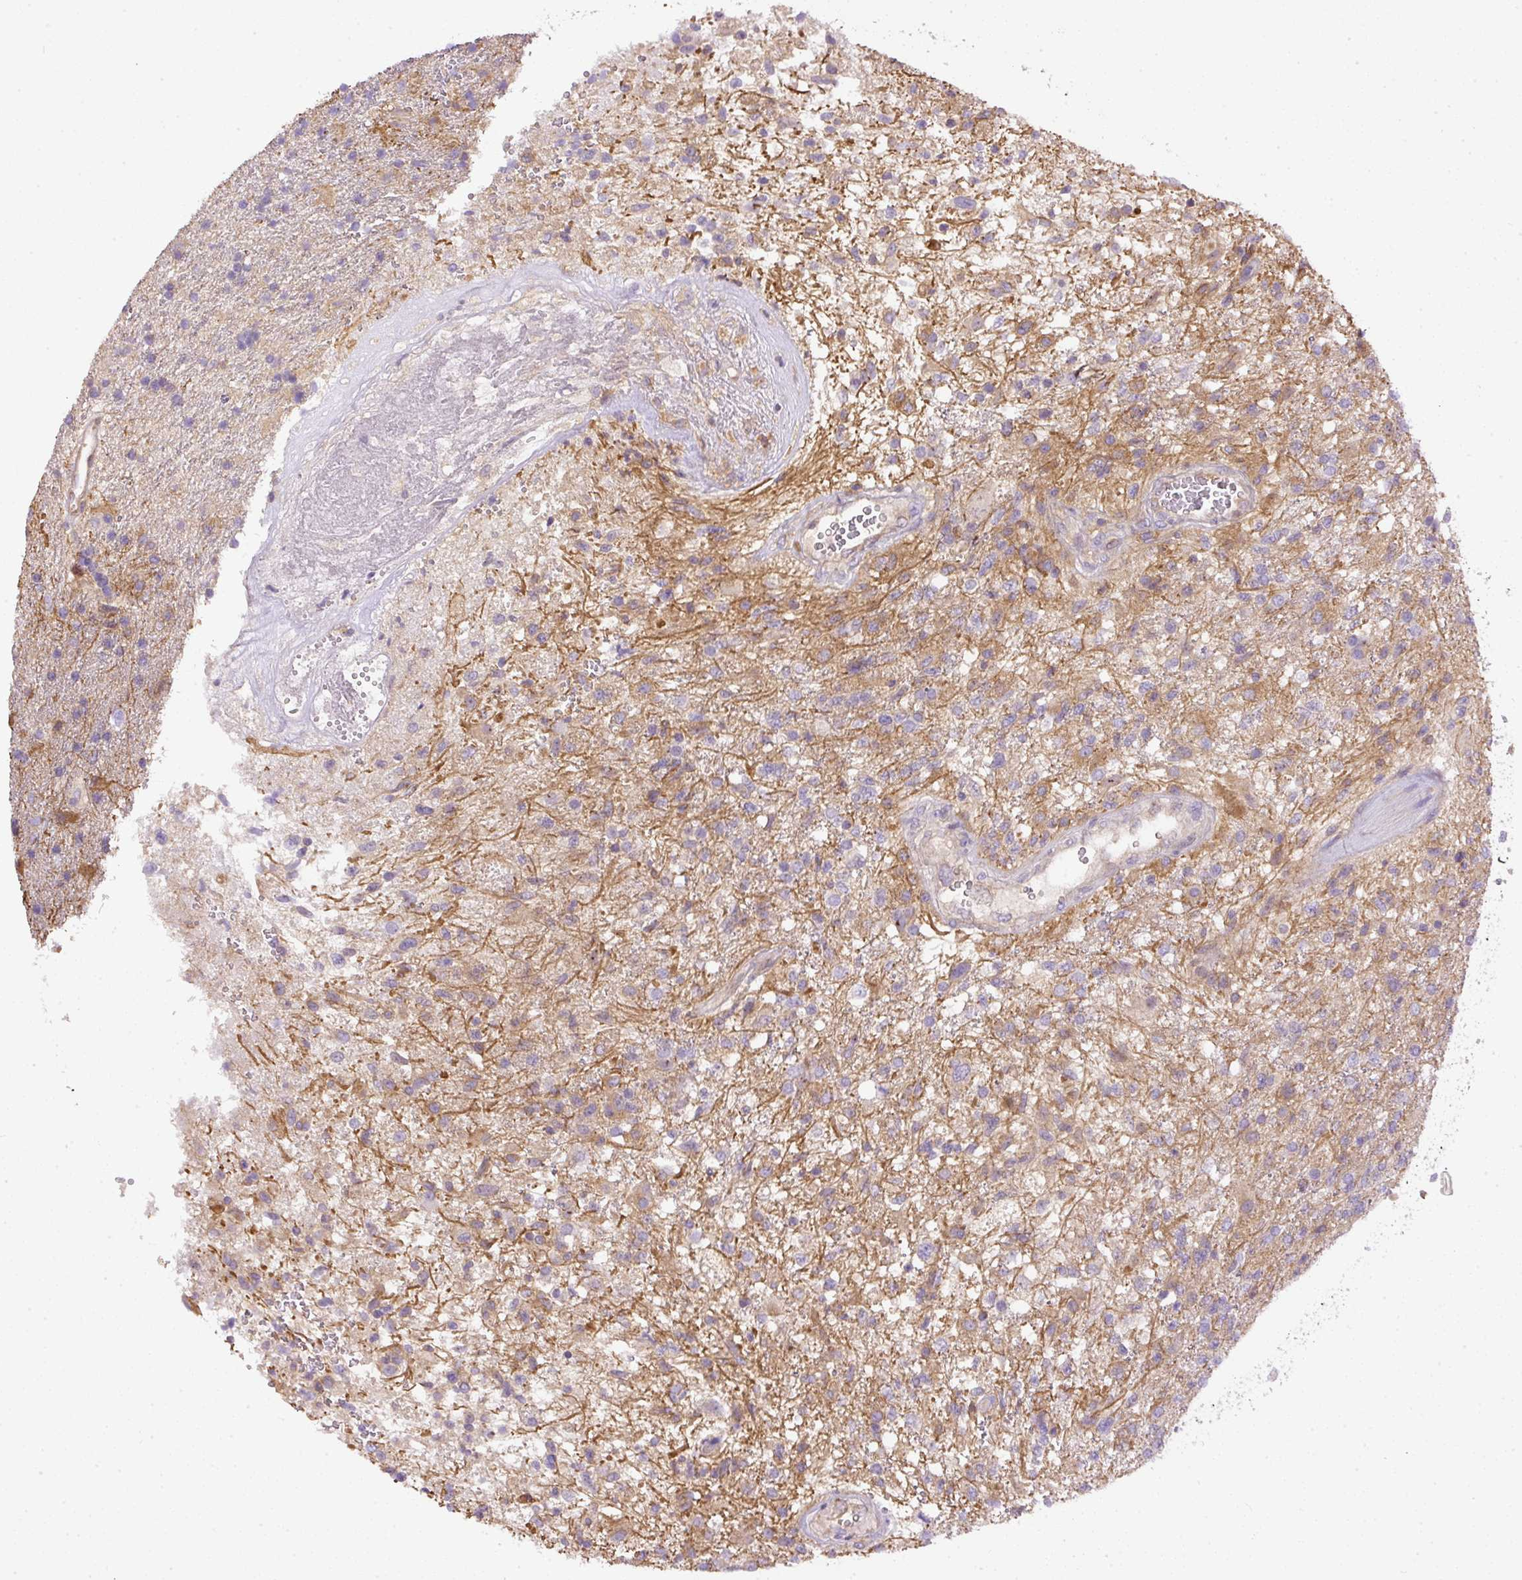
{"staining": {"intensity": "negative", "quantity": "none", "location": "none"}, "tissue": "glioma", "cell_type": "Tumor cells", "image_type": "cancer", "snomed": [{"axis": "morphology", "description": "Glioma, malignant, High grade"}, {"axis": "topography", "description": "Brain"}], "caption": "Tumor cells show no significant protein positivity in malignant high-grade glioma.", "gene": "DAPK1", "patient": {"sex": "male", "age": 56}}